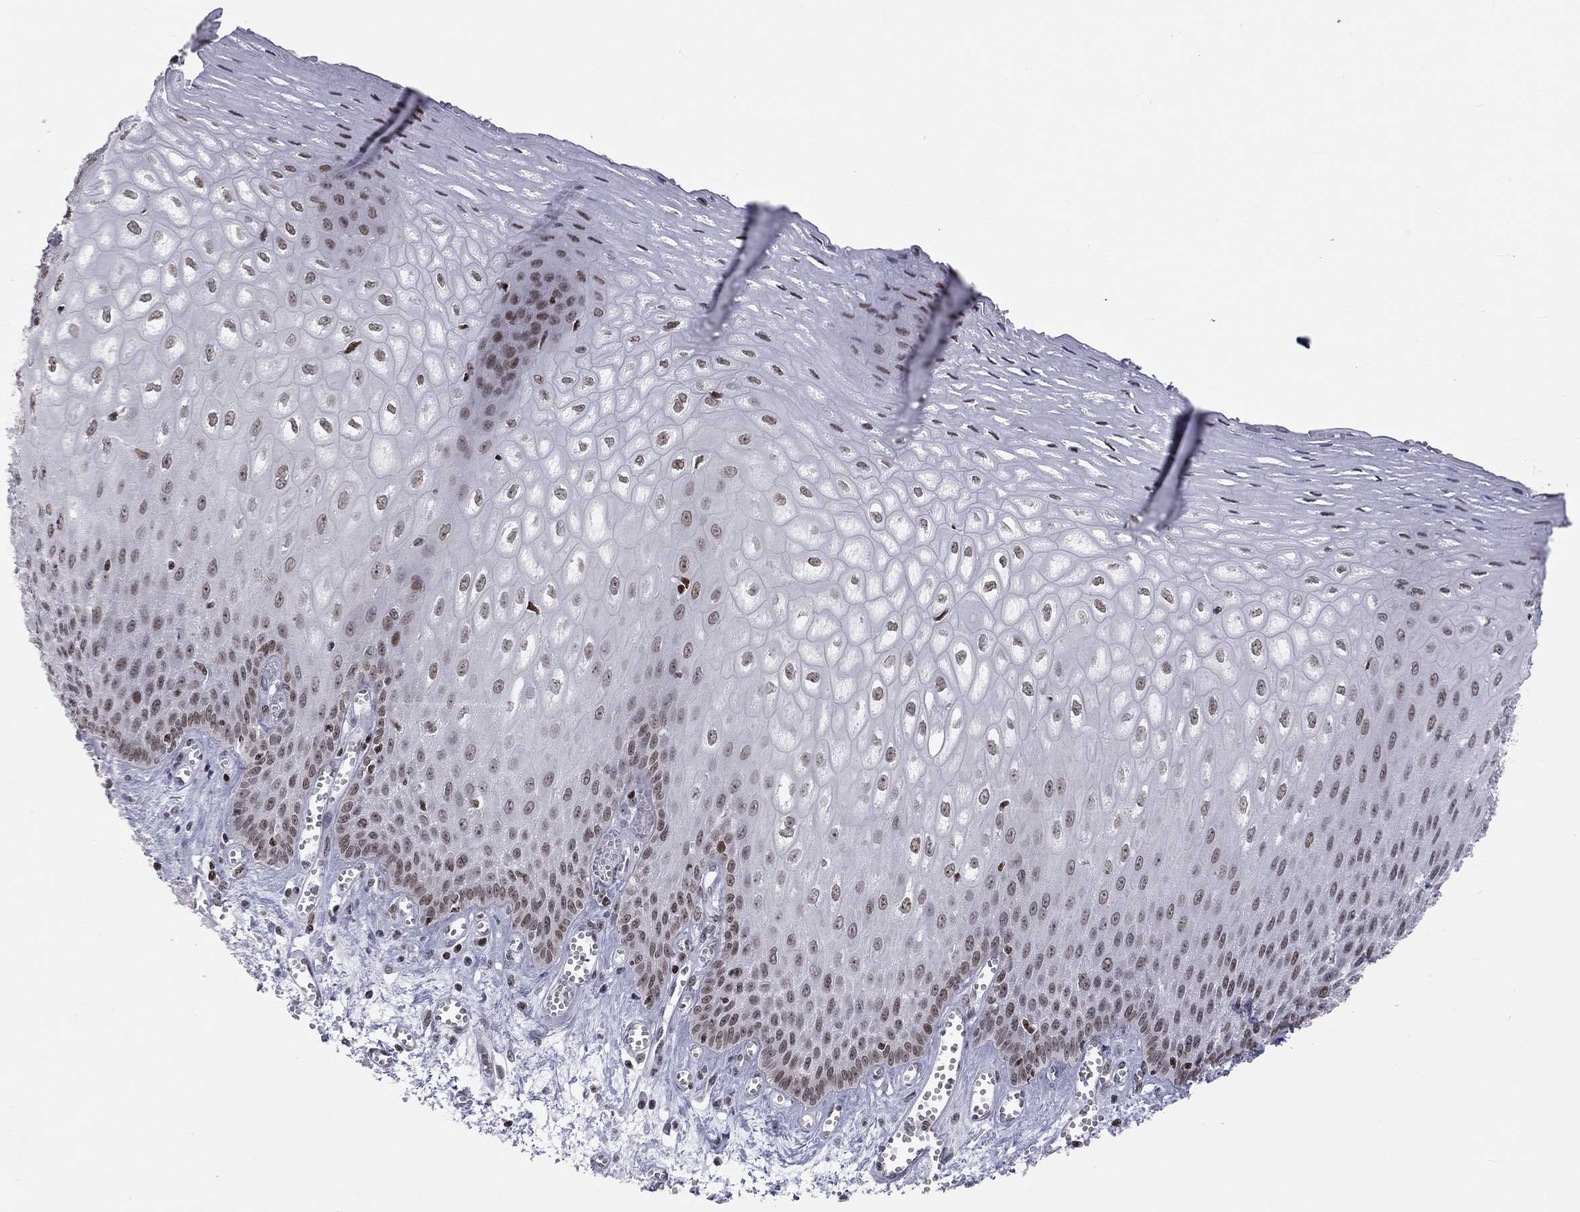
{"staining": {"intensity": "strong", "quantity": "<25%", "location": "nuclear"}, "tissue": "esophagus", "cell_type": "Squamous epithelial cells", "image_type": "normal", "snomed": [{"axis": "morphology", "description": "Normal tissue, NOS"}, {"axis": "topography", "description": "Esophagus"}], "caption": "Immunohistochemical staining of benign esophagus exhibits medium levels of strong nuclear positivity in approximately <25% of squamous epithelial cells.", "gene": "H2AX", "patient": {"sex": "male", "age": 58}}